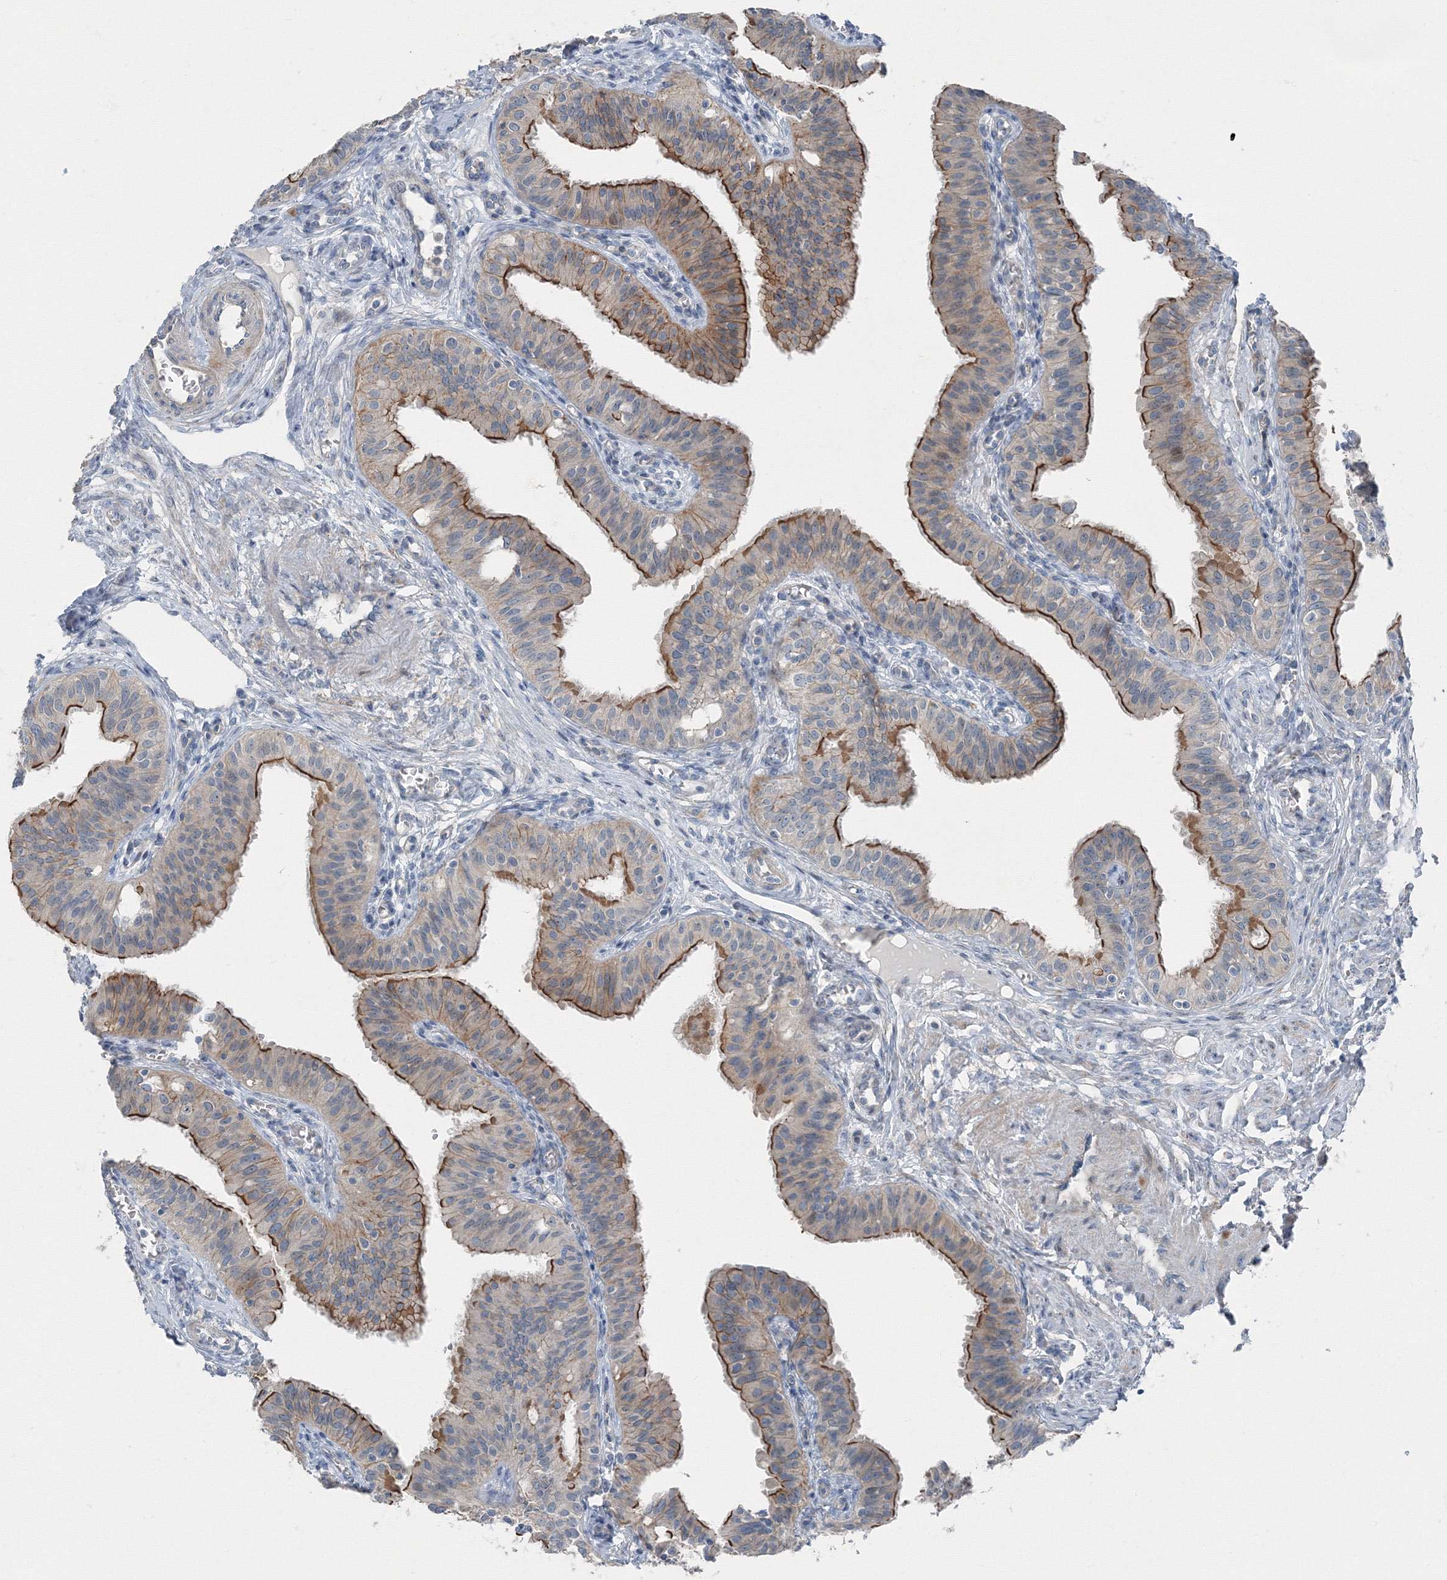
{"staining": {"intensity": "strong", "quantity": ">75%", "location": "cytoplasmic/membranous"}, "tissue": "fallopian tube", "cell_type": "Glandular cells", "image_type": "normal", "snomed": [{"axis": "morphology", "description": "Normal tissue, NOS"}, {"axis": "topography", "description": "Fallopian tube"}, {"axis": "topography", "description": "Ovary"}], "caption": "Protein expression analysis of benign fallopian tube reveals strong cytoplasmic/membranous expression in approximately >75% of glandular cells.", "gene": "AASDH", "patient": {"sex": "female", "age": 42}}